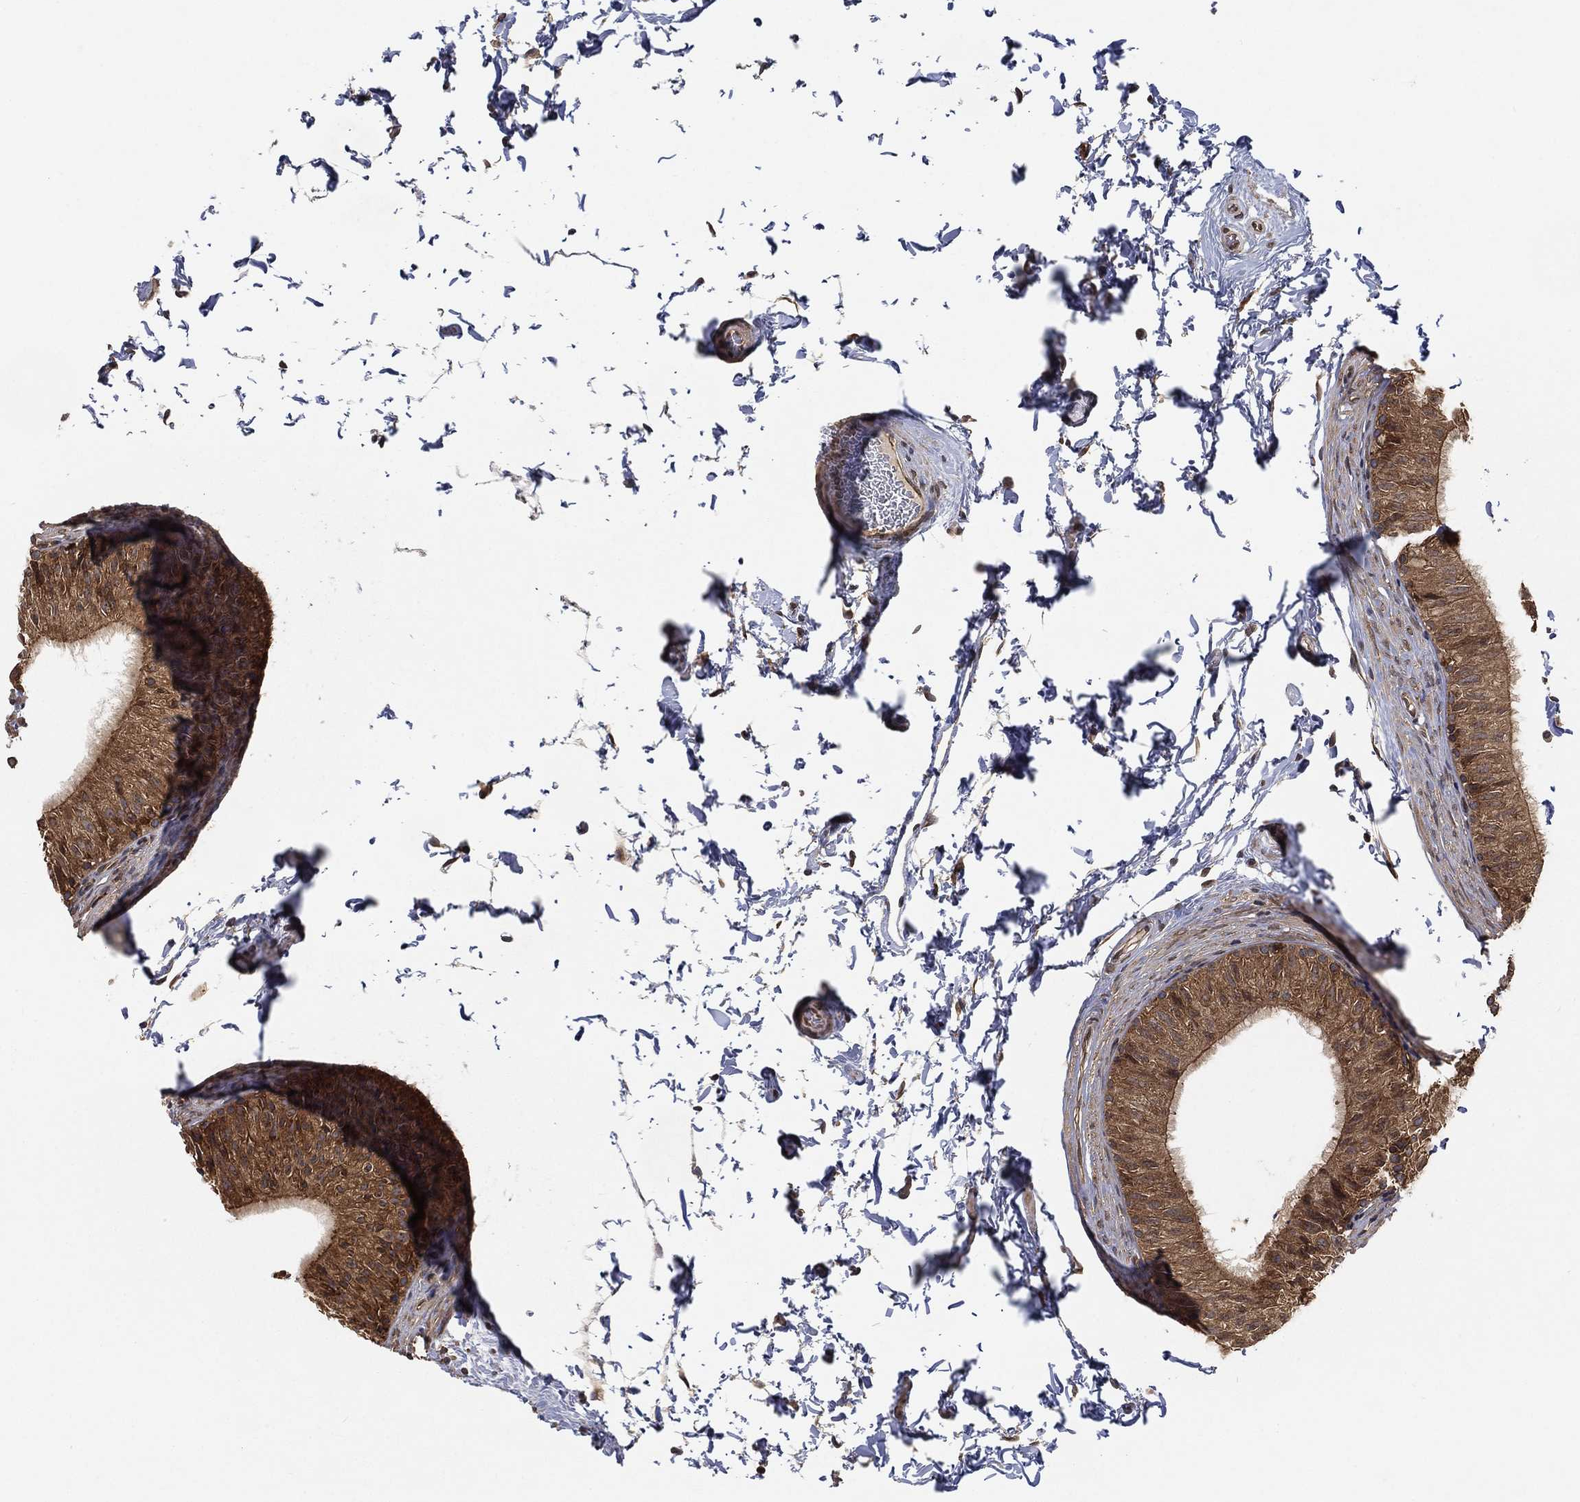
{"staining": {"intensity": "moderate", "quantity": ">75%", "location": "cytoplasmic/membranous"}, "tissue": "epididymis", "cell_type": "Glandular cells", "image_type": "normal", "snomed": [{"axis": "morphology", "description": "Normal tissue, NOS"}, {"axis": "topography", "description": "Epididymis"}], "caption": "Immunohistochemistry of unremarkable epididymis demonstrates medium levels of moderate cytoplasmic/membranous positivity in approximately >75% of glandular cells.", "gene": "UBA5", "patient": {"sex": "male", "age": 34}}